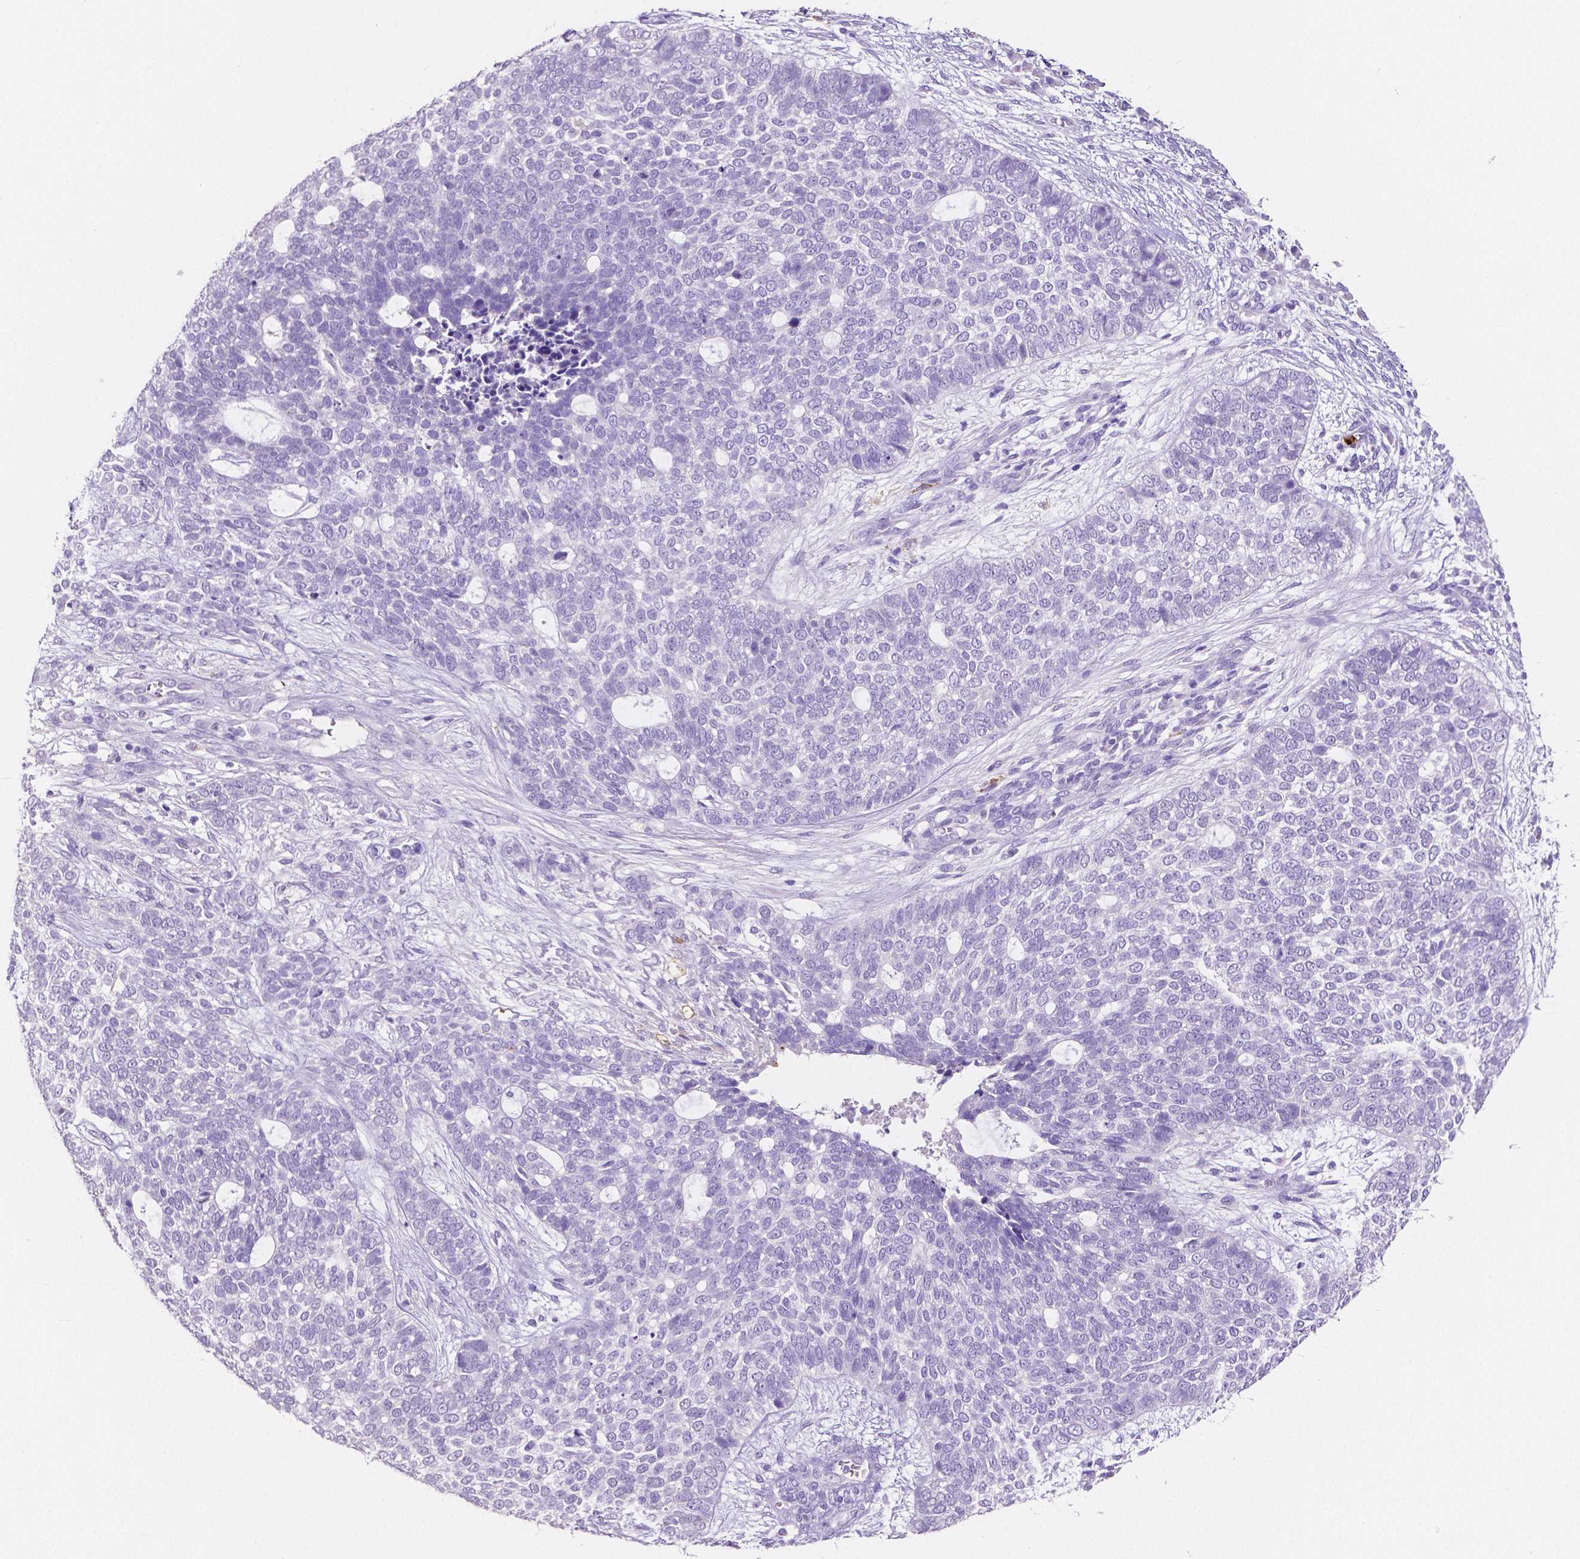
{"staining": {"intensity": "negative", "quantity": "none", "location": "none"}, "tissue": "skin cancer", "cell_type": "Tumor cells", "image_type": "cancer", "snomed": [{"axis": "morphology", "description": "Basal cell carcinoma"}, {"axis": "topography", "description": "Skin"}], "caption": "Immunohistochemistry (IHC) image of neoplastic tissue: human skin basal cell carcinoma stained with DAB (3,3'-diaminobenzidine) shows no significant protein positivity in tumor cells.", "gene": "MMP9", "patient": {"sex": "female", "age": 69}}